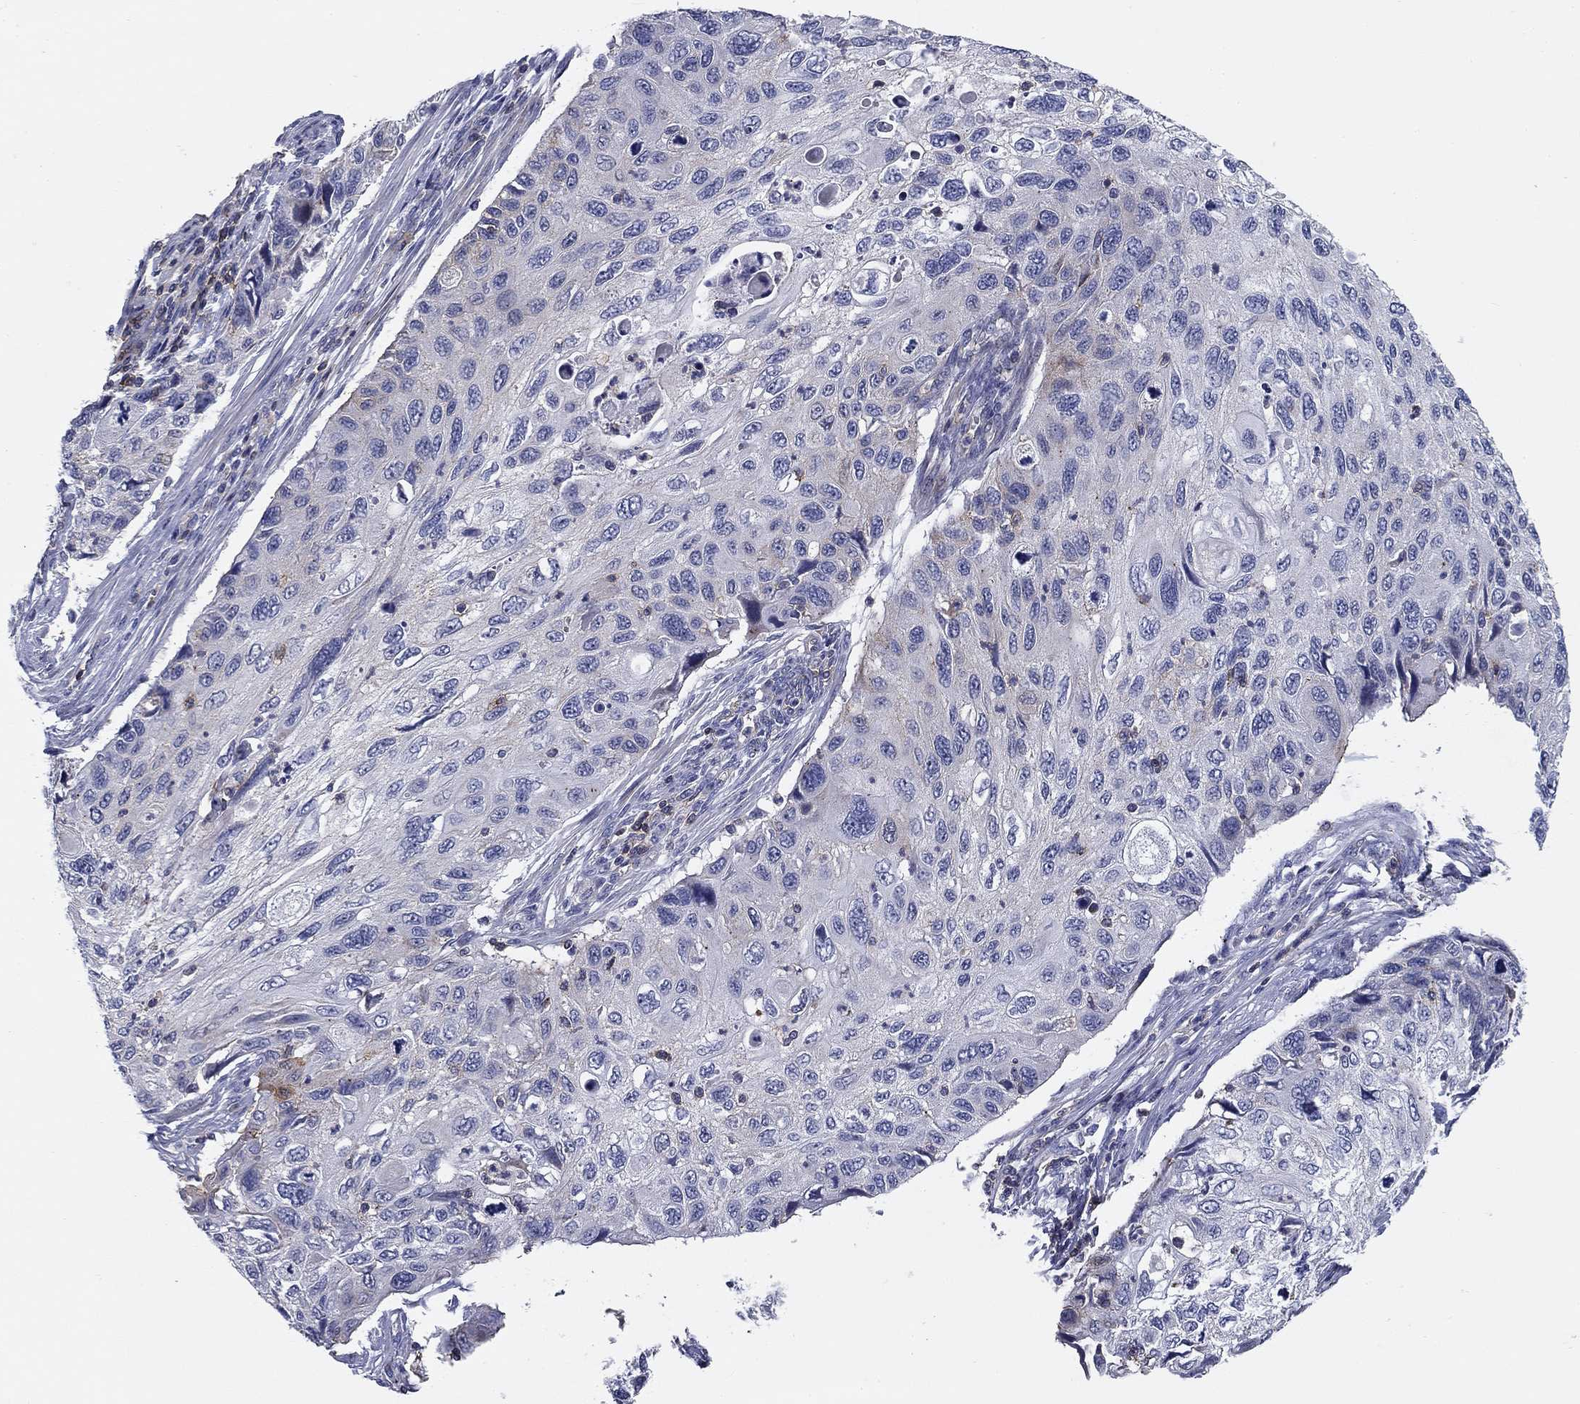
{"staining": {"intensity": "negative", "quantity": "none", "location": "none"}, "tissue": "cervical cancer", "cell_type": "Tumor cells", "image_type": "cancer", "snomed": [{"axis": "morphology", "description": "Squamous cell carcinoma, NOS"}, {"axis": "topography", "description": "Cervix"}], "caption": "Immunohistochemistry (IHC) histopathology image of human cervical squamous cell carcinoma stained for a protein (brown), which shows no expression in tumor cells.", "gene": "SIT1", "patient": {"sex": "female", "age": 70}}